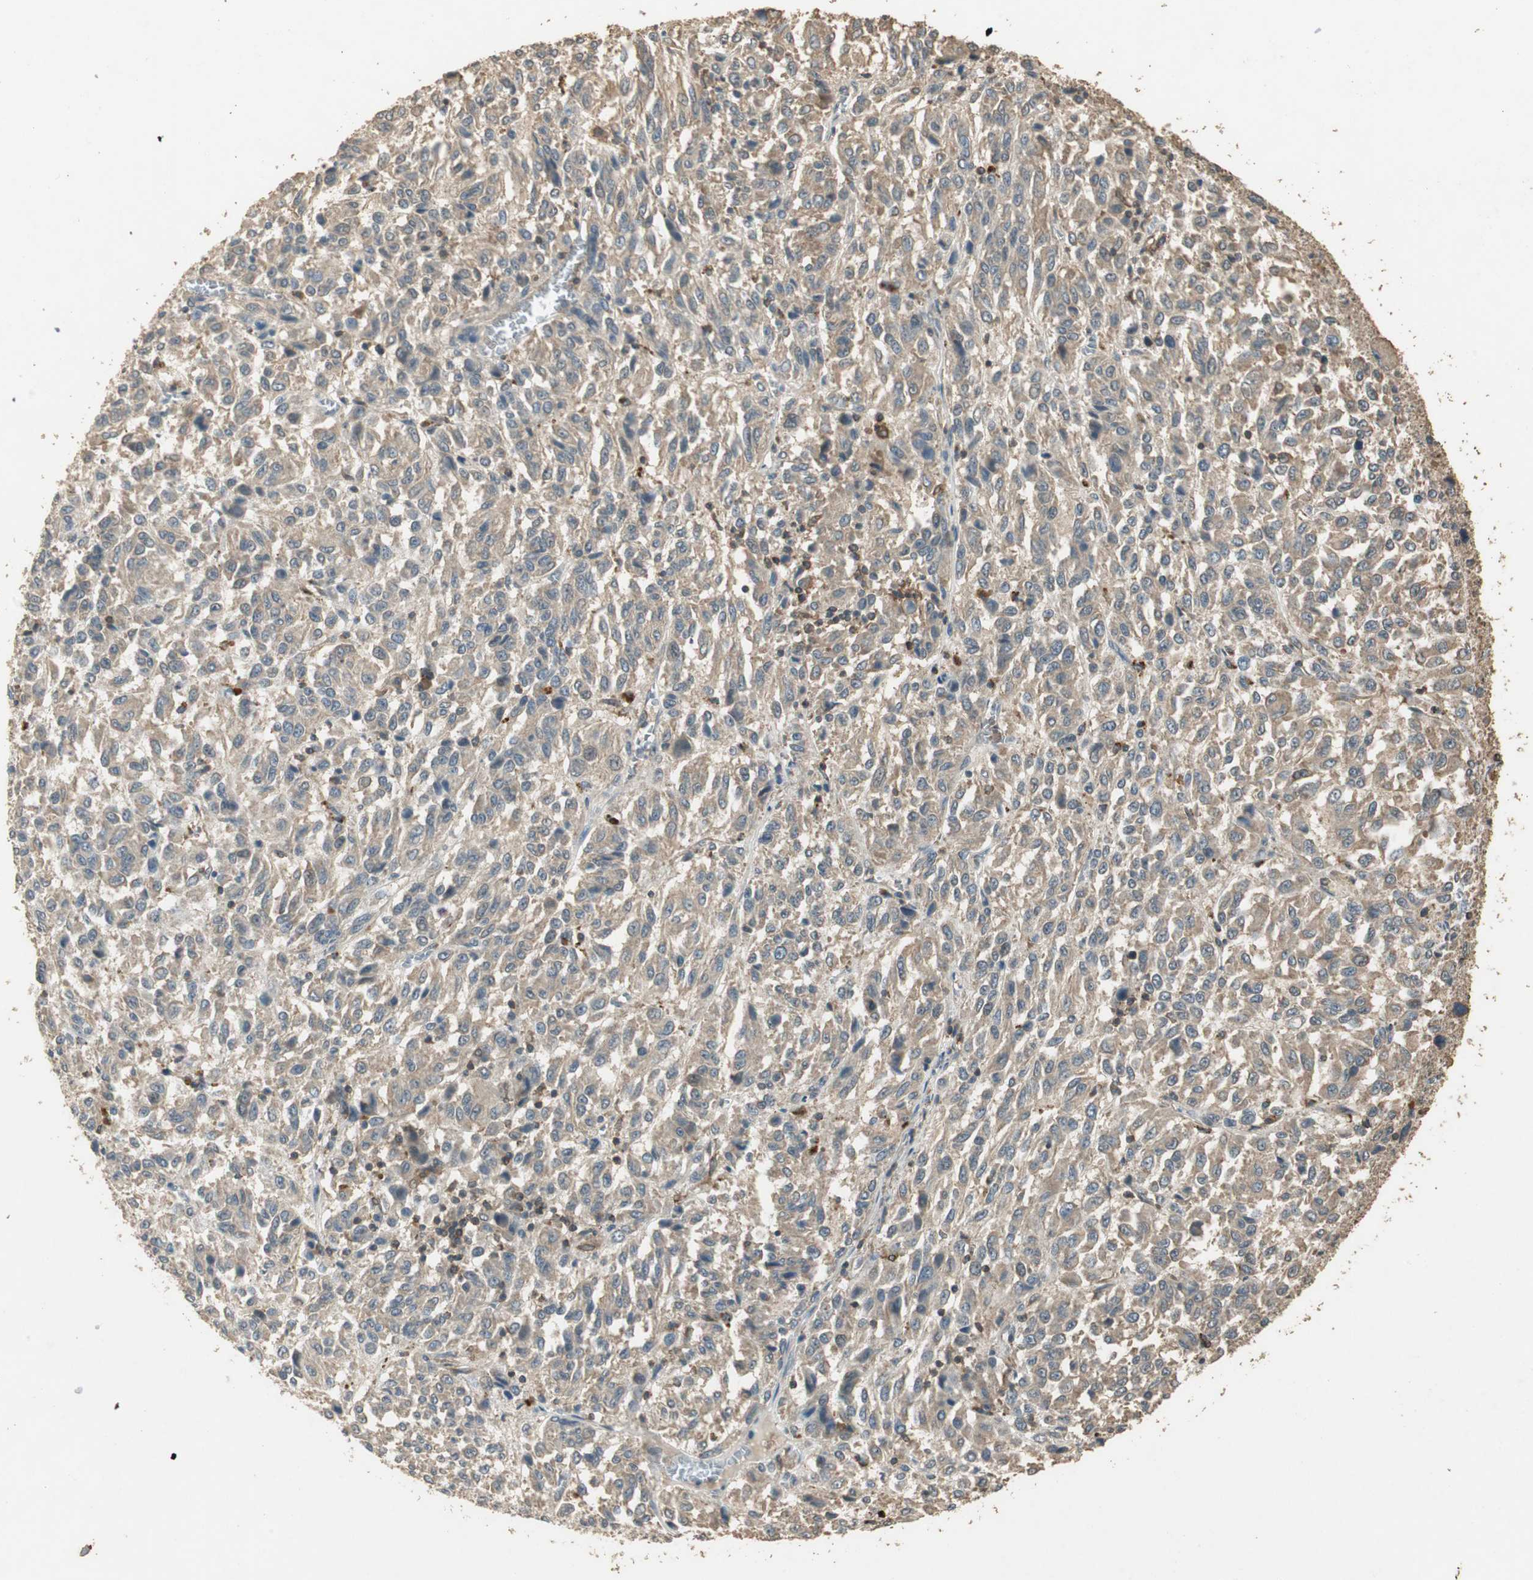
{"staining": {"intensity": "weak", "quantity": "25%-75%", "location": "cytoplasmic/membranous"}, "tissue": "melanoma", "cell_type": "Tumor cells", "image_type": "cancer", "snomed": [{"axis": "morphology", "description": "Malignant melanoma, Metastatic site"}, {"axis": "topography", "description": "Lung"}], "caption": "The photomicrograph shows a brown stain indicating the presence of a protein in the cytoplasmic/membranous of tumor cells in malignant melanoma (metastatic site). (DAB = brown stain, brightfield microscopy at high magnification).", "gene": "USP2", "patient": {"sex": "male", "age": 64}}